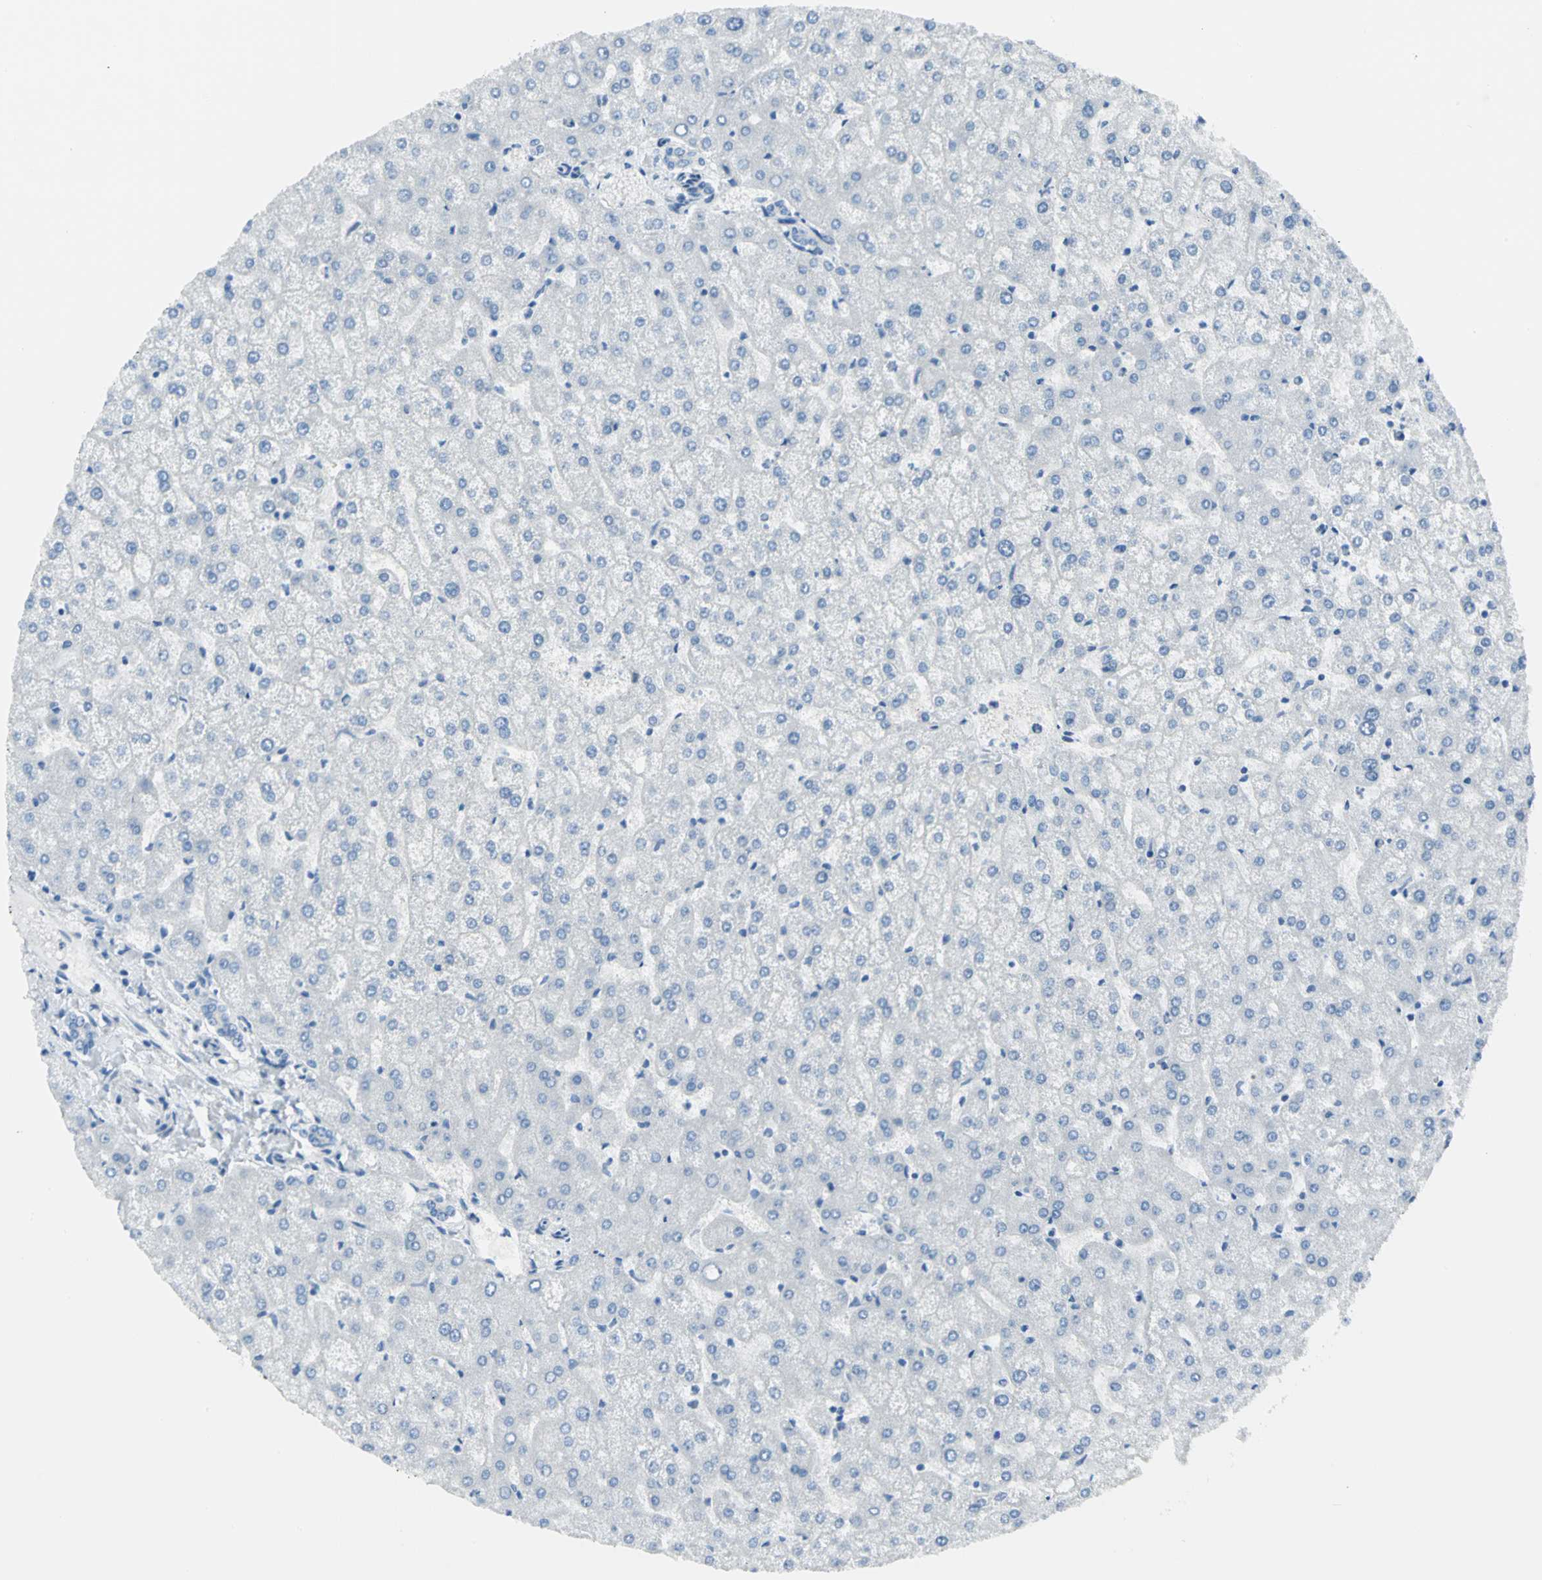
{"staining": {"intensity": "negative", "quantity": "none", "location": "none"}, "tissue": "liver", "cell_type": "Cholangiocytes", "image_type": "normal", "snomed": [{"axis": "morphology", "description": "Normal tissue, NOS"}, {"axis": "topography", "description": "Liver"}], "caption": "Protein analysis of normal liver exhibits no significant staining in cholangiocytes.", "gene": "MCM3", "patient": {"sex": "female", "age": 32}}